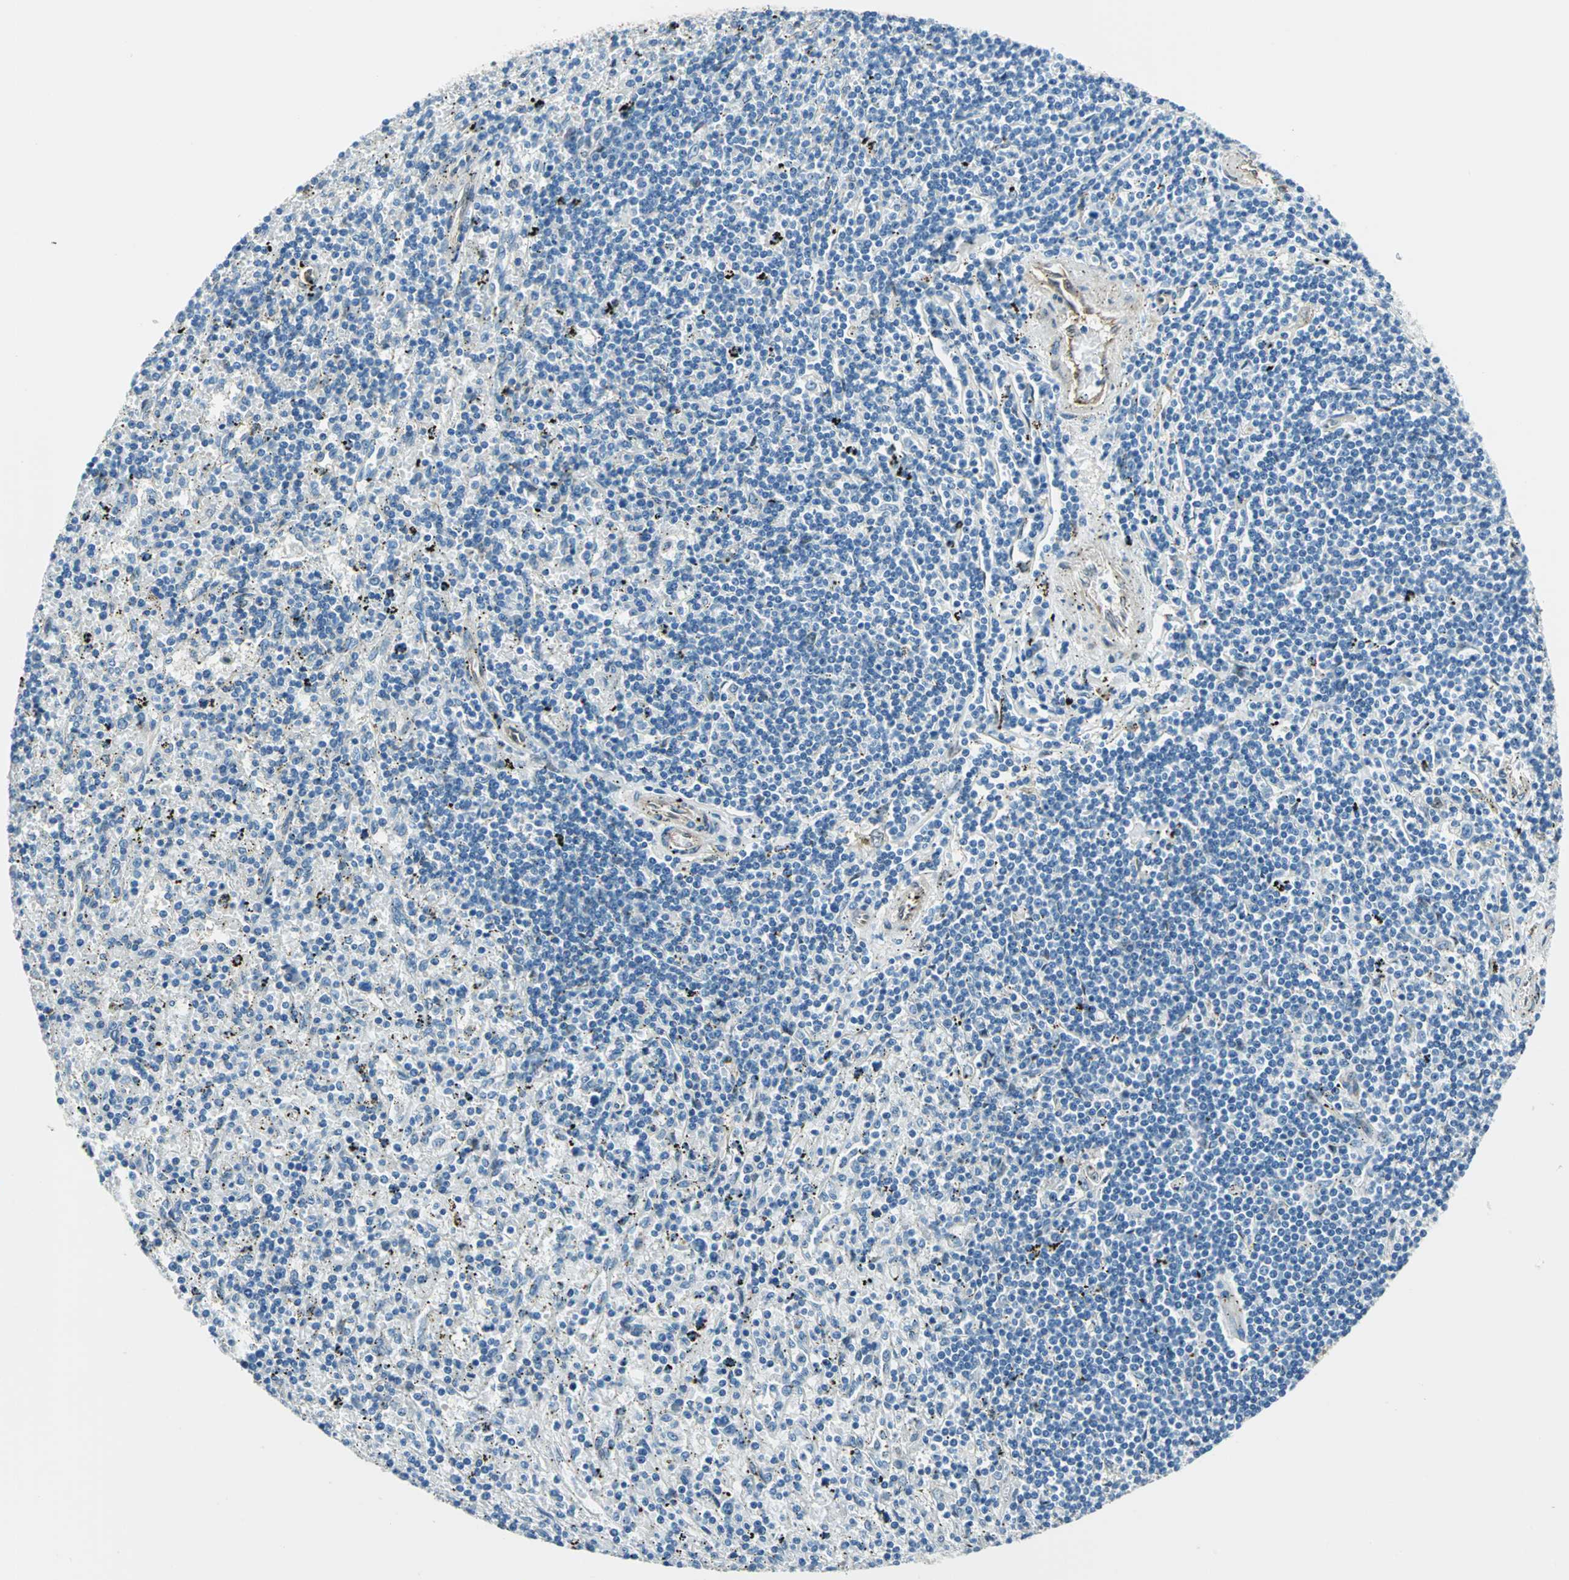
{"staining": {"intensity": "negative", "quantity": "none", "location": "none"}, "tissue": "lymphoma", "cell_type": "Tumor cells", "image_type": "cancer", "snomed": [{"axis": "morphology", "description": "Malignant lymphoma, non-Hodgkin's type, Low grade"}, {"axis": "topography", "description": "Spleen"}], "caption": "This is an immunohistochemistry (IHC) micrograph of lymphoma. There is no positivity in tumor cells.", "gene": "HSPB1", "patient": {"sex": "male", "age": 76}}